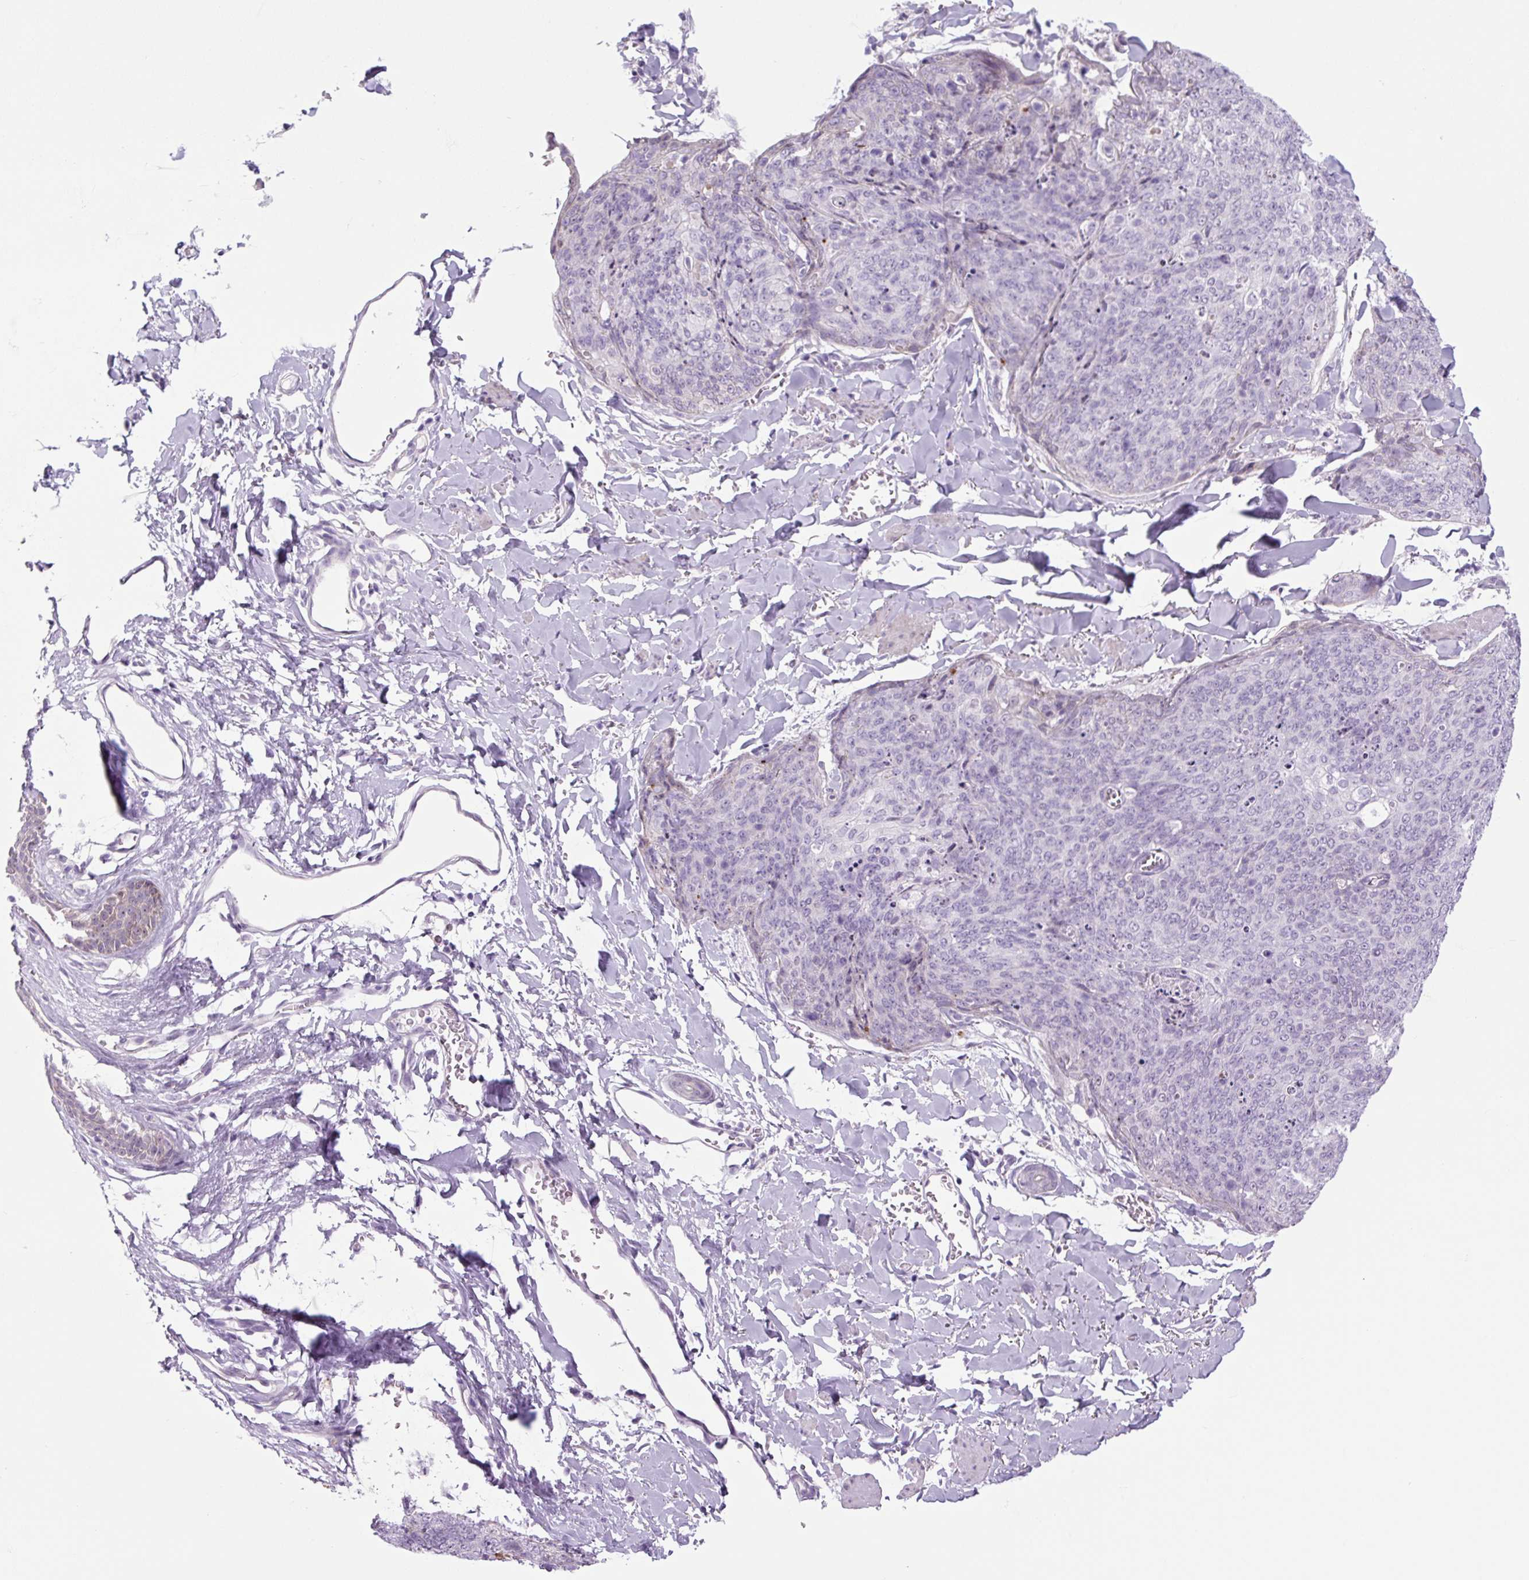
{"staining": {"intensity": "negative", "quantity": "none", "location": "none"}, "tissue": "skin cancer", "cell_type": "Tumor cells", "image_type": "cancer", "snomed": [{"axis": "morphology", "description": "Squamous cell carcinoma, NOS"}, {"axis": "topography", "description": "Skin"}, {"axis": "topography", "description": "Vulva"}], "caption": "Micrograph shows no significant protein expression in tumor cells of skin squamous cell carcinoma.", "gene": "RRS1", "patient": {"sex": "female", "age": 85}}